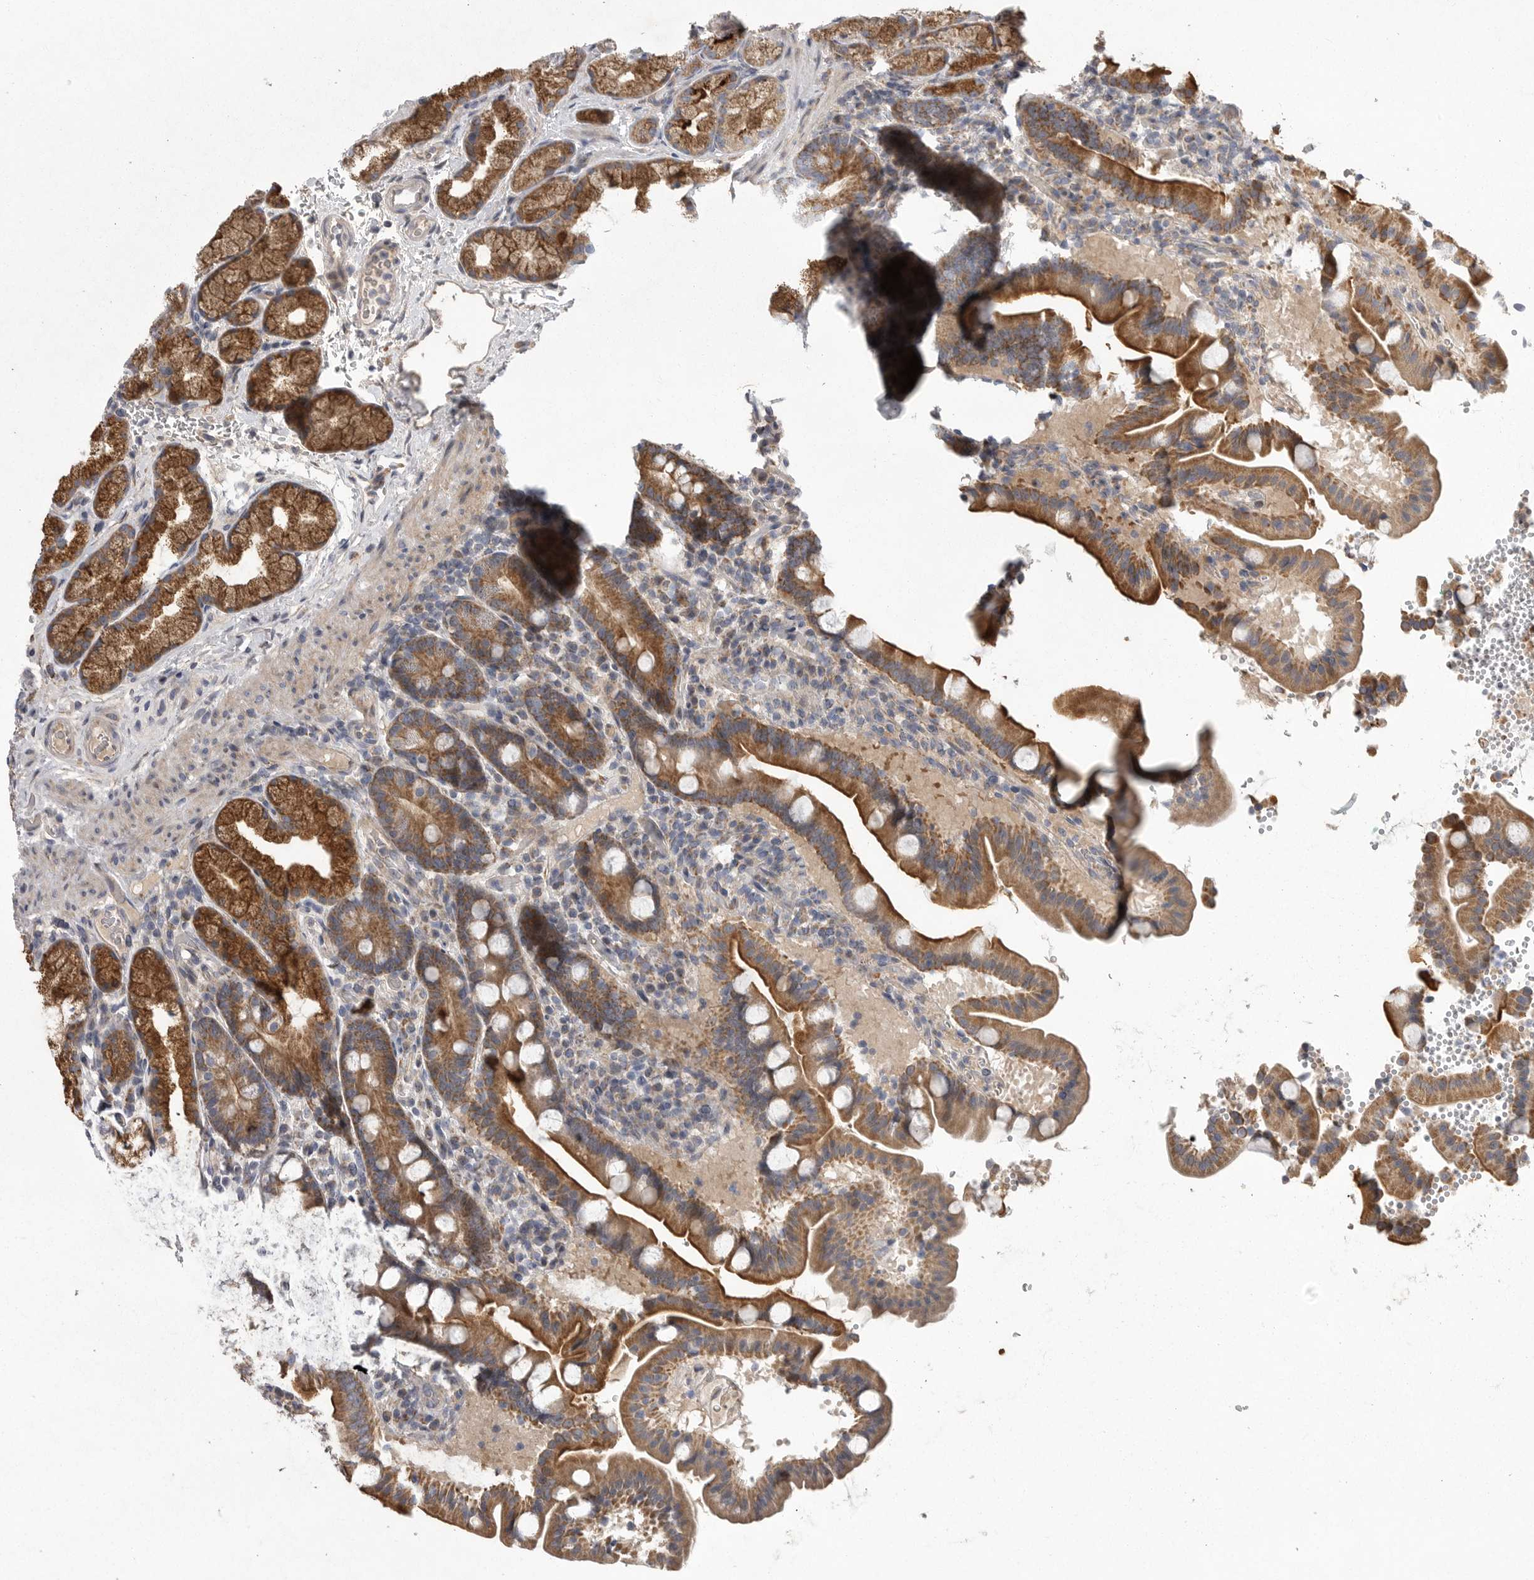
{"staining": {"intensity": "strong", "quantity": ">75%", "location": "cytoplasmic/membranous"}, "tissue": "duodenum", "cell_type": "Glandular cells", "image_type": "normal", "snomed": [{"axis": "morphology", "description": "Normal tissue, NOS"}, {"axis": "topography", "description": "Duodenum"}], "caption": "Strong cytoplasmic/membranous expression is identified in approximately >75% of glandular cells in benign duodenum.", "gene": "CRP", "patient": {"sex": "male", "age": 54}}